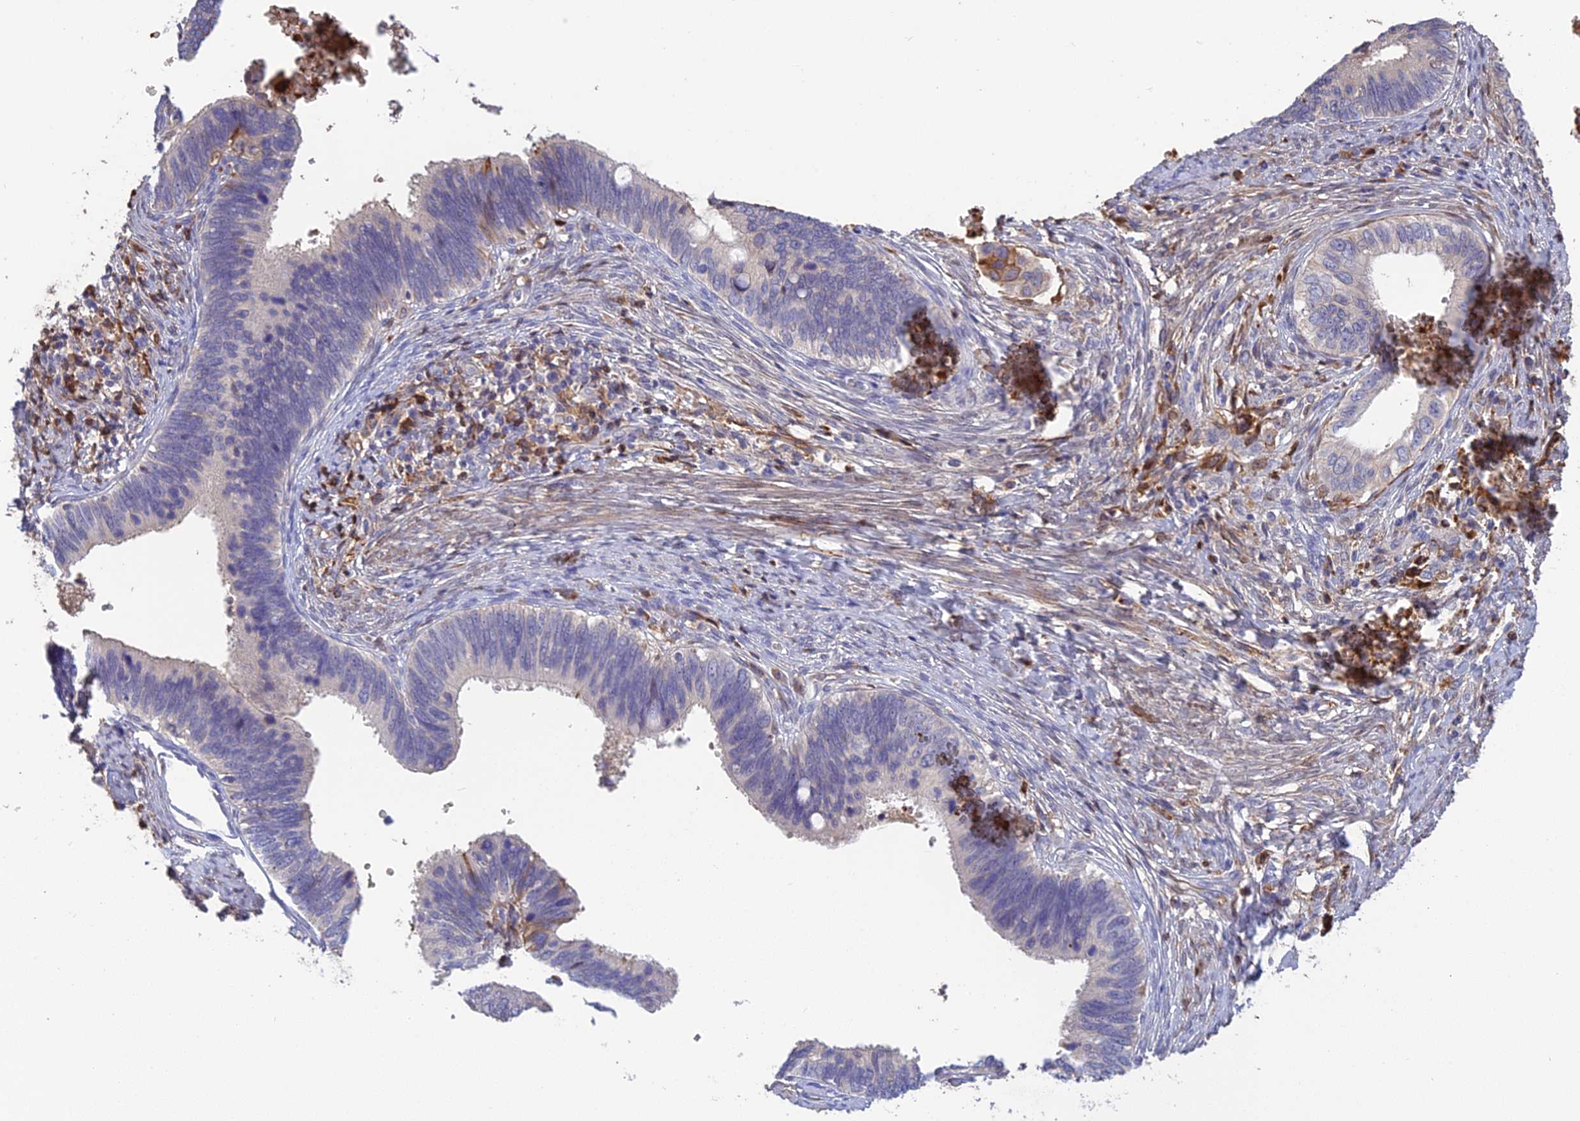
{"staining": {"intensity": "negative", "quantity": "none", "location": "none"}, "tissue": "cervical cancer", "cell_type": "Tumor cells", "image_type": "cancer", "snomed": [{"axis": "morphology", "description": "Adenocarcinoma, NOS"}, {"axis": "topography", "description": "Cervix"}], "caption": "DAB immunohistochemical staining of human cervical adenocarcinoma exhibits no significant staining in tumor cells.", "gene": "PZP", "patient": {"sex": "female", "age": 42}}